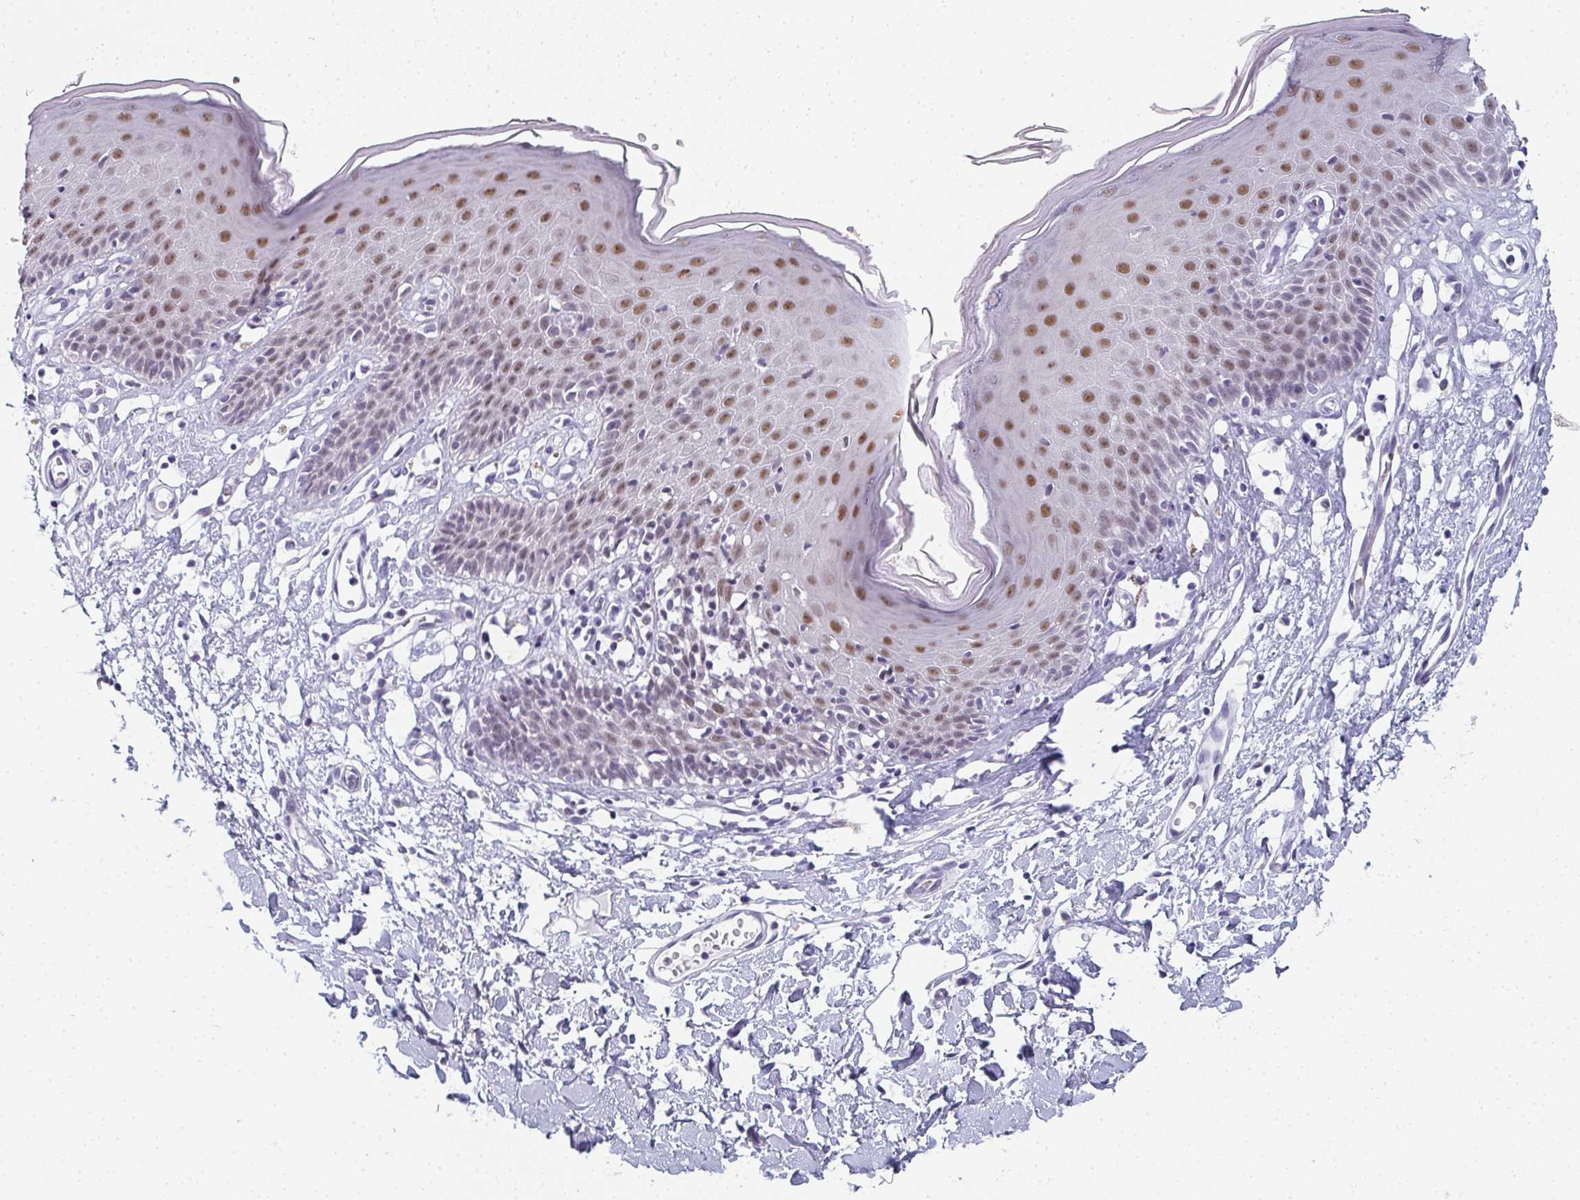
{"staining": {"intensity": "moderate", "quantity": ">75%", "location": "nuclear"}, "tissue": "skin", "cell_type": "Epidermal cells", "image_type": "normal", "snomed": [{"axis": "morphology", "description": "Normal tissue, NOS"}, {"axis": "topography", "description": "Vulva"}], "caption": "Immunohistochemistry photomicrograph of benign skin: skin stained using IHC exhibits medium levels of moderate protein expression localized specifically in the nuclear of epidermal cells, appearing as a nuclear brown color.", "gene": "PYCR3", "patient": {"sex": "female", "age": 68}}